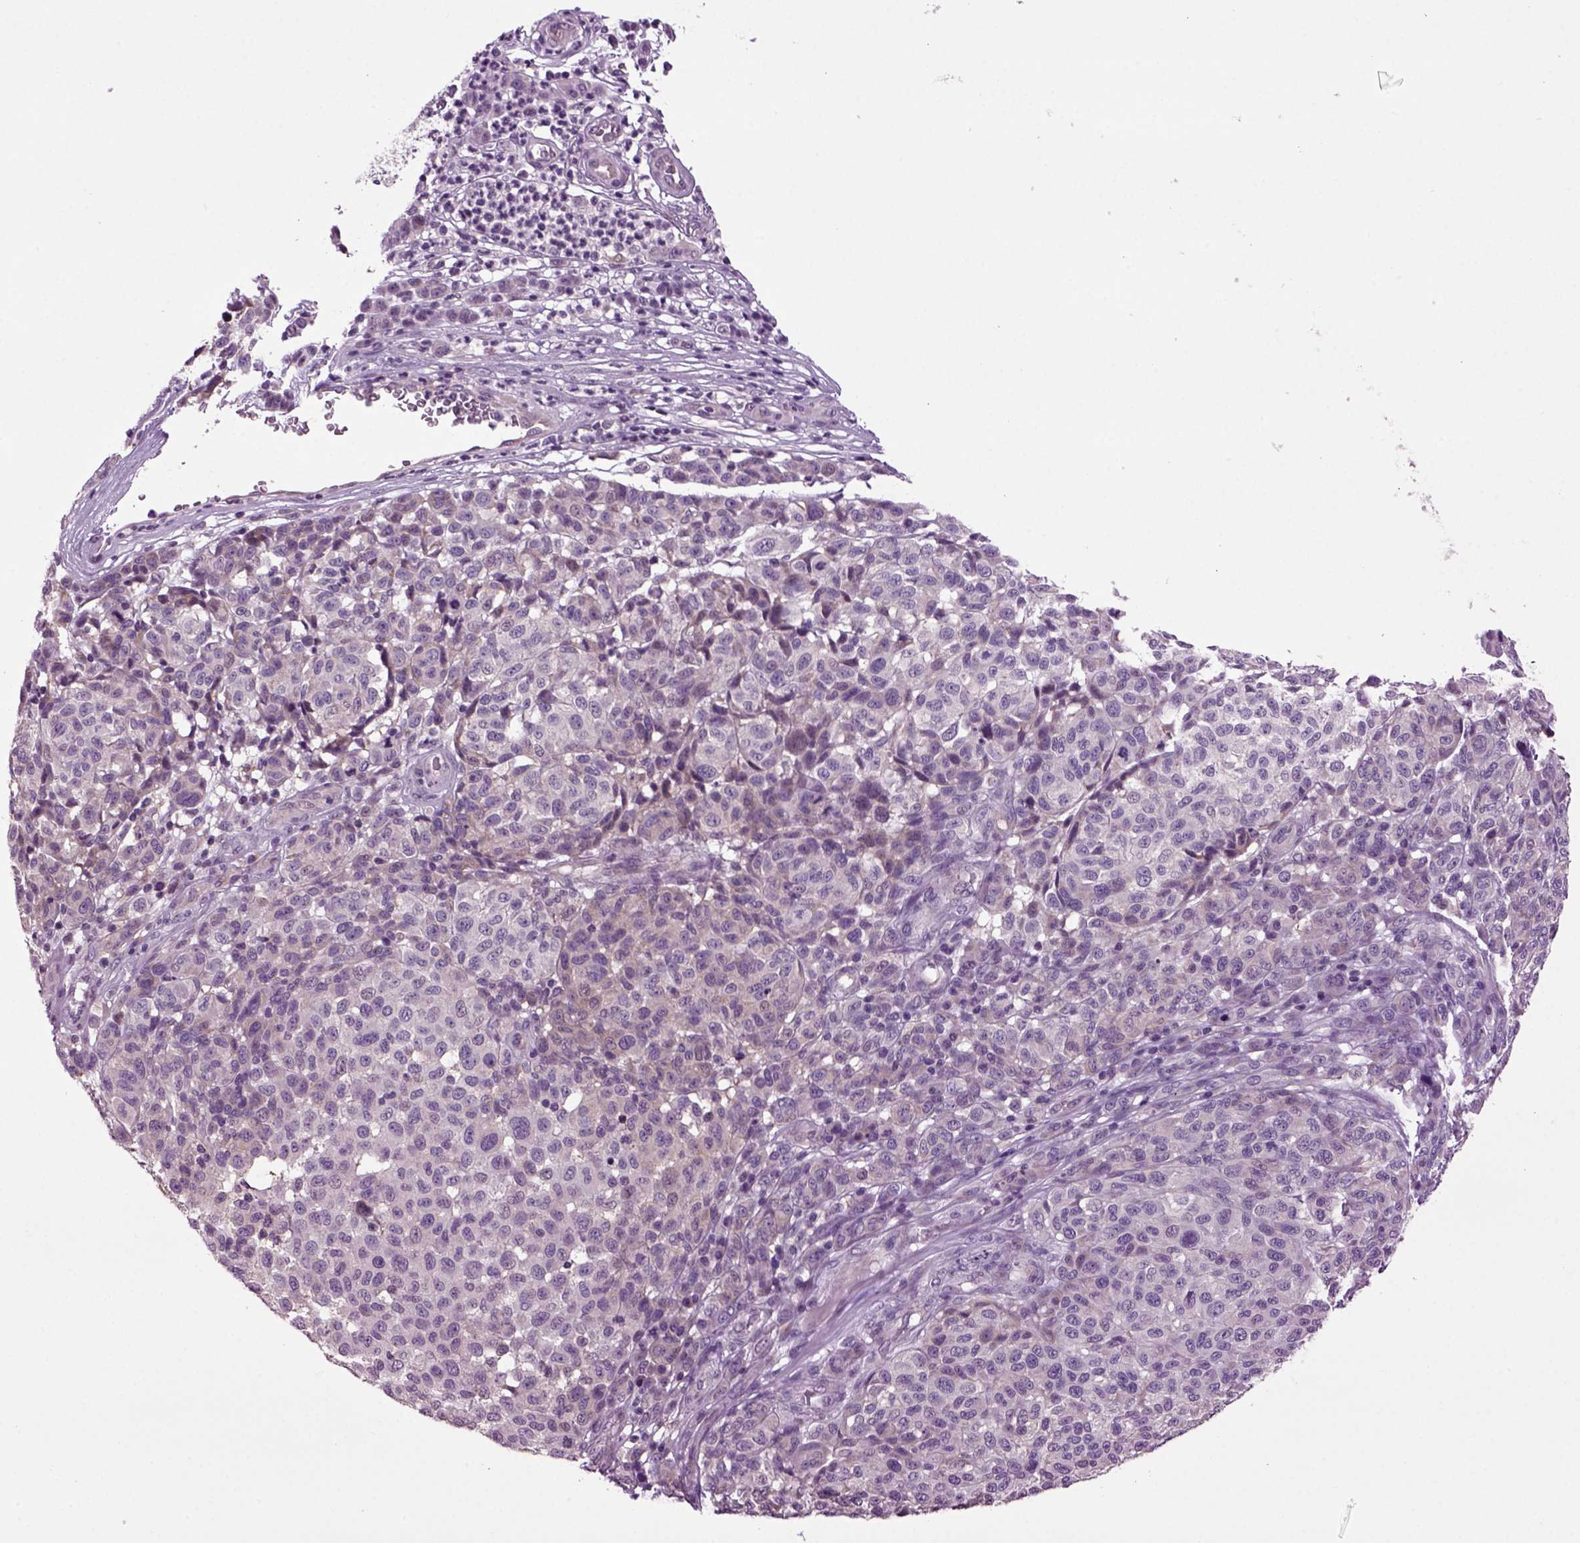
{"staining": {"intensity": "weak", "quantity": "<25%", "location": "cytoplasmic/membranous"}, "tissue": "melanoma", "cell_type": "Tumor cells", "image_type": "cancer", "snomed": [{"axis": "morphology", "description": "Malignant melanoma, NOS"}, {"axis": "topography", "description": "Skin"}], "caption": "This is a photomicrograph of IHC staining of melanoma, which shows no positivity in tumor cells.", "gene": "PLCH2", "patient": {"sex": "male", "age": 59}}